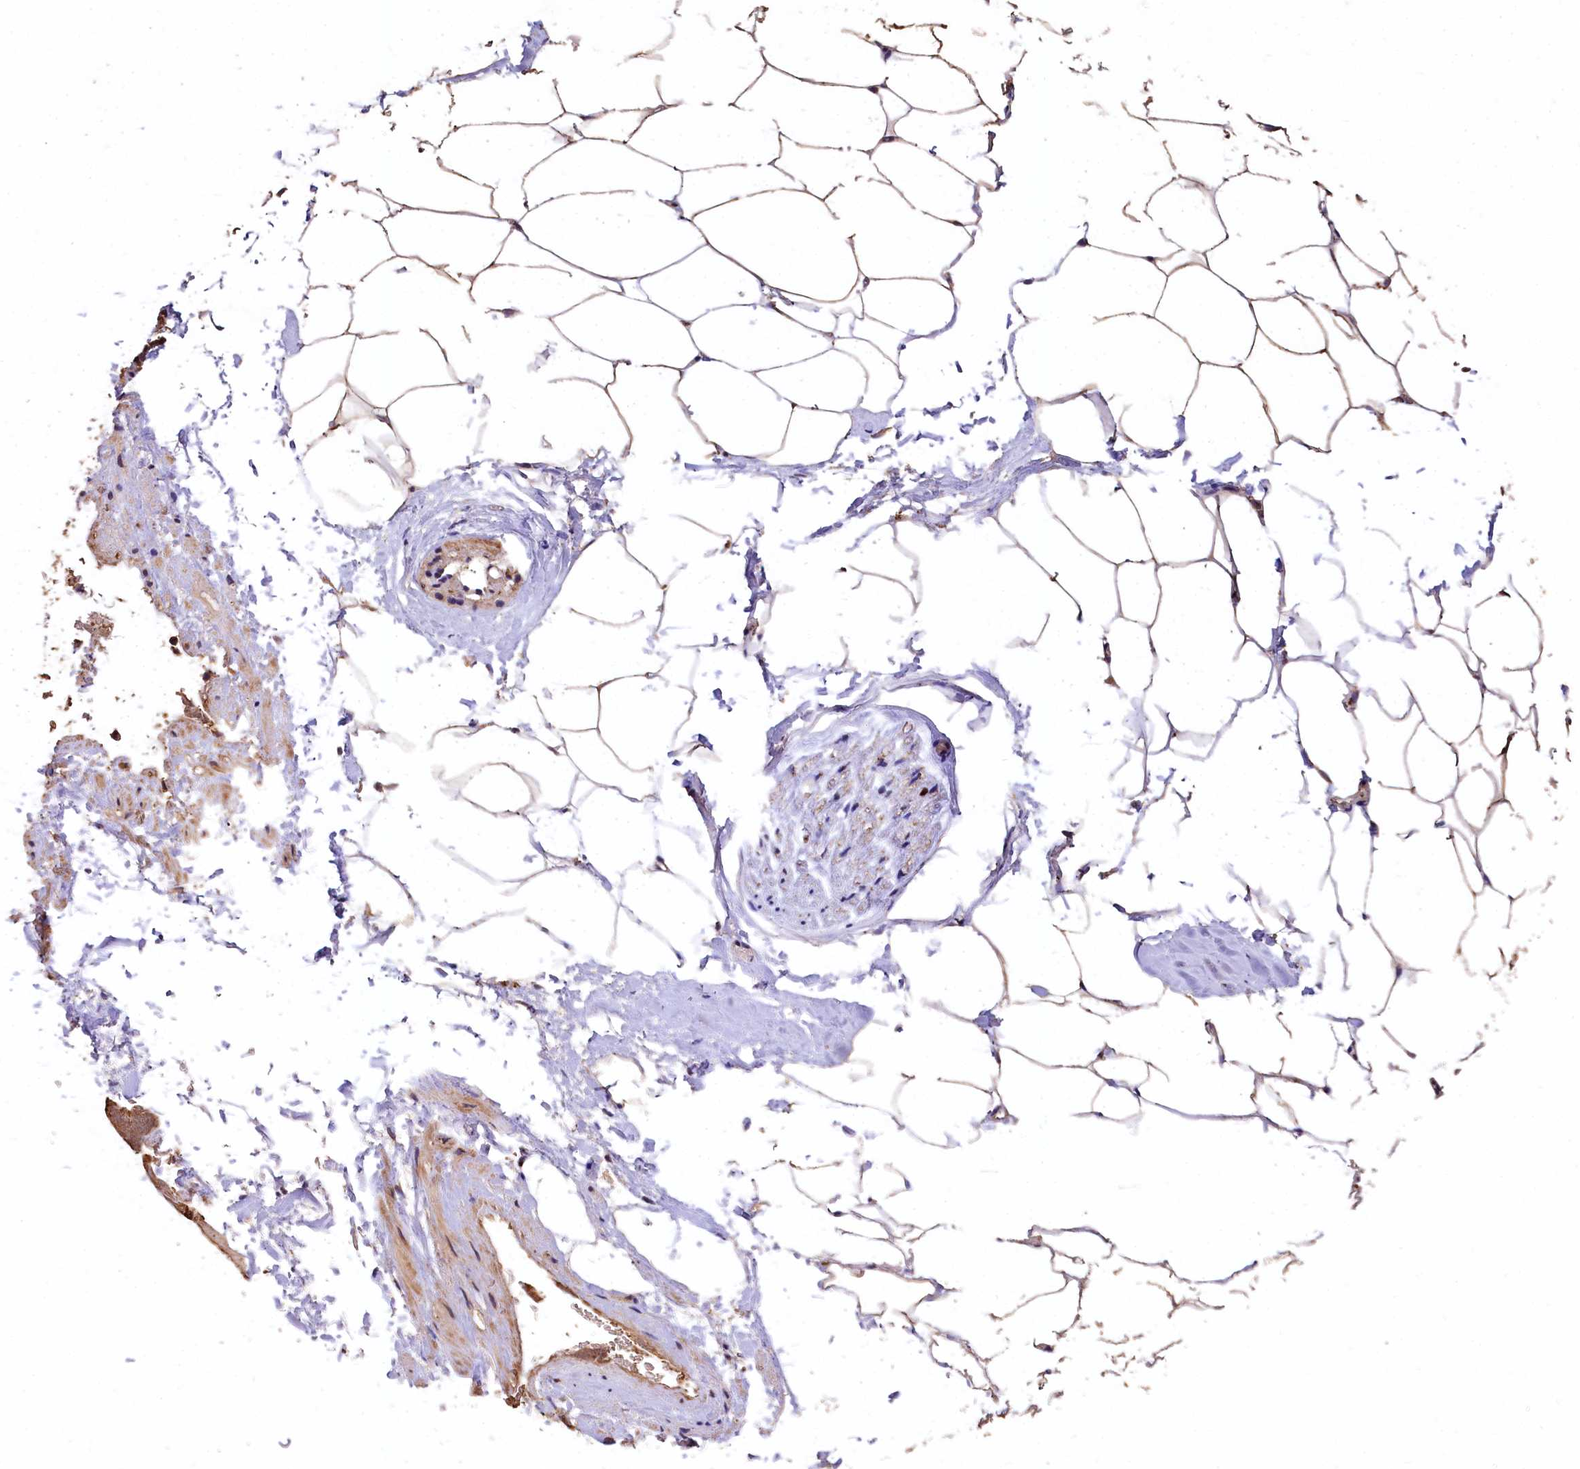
{"staining": {"intensity": "moderate", "quantity": ">75%", "location": "cytoplasmic/membranous"}, "tissue": "adipose tissue", "cell_type": "Adipocytes", "image_type": "normal", "snomed": [{"axis": "morphology", "description": "Normal tissue, NOS"}, {"axis": "morphology", "description": "Adenocarcinoma, Low grade"}, {"axis": "topography", "description": "Prostate"}, {"axis": "topography", "description": "Peripheral nerve tissue"}], "caption": "Adipose tissue stained with a brown dye exhibits moderate cytoplasmic/membranous positive positivity in approximately >75% of adipocytes.", "gene": "LSM4", "patient": {"sex": "male", "age": 63}}